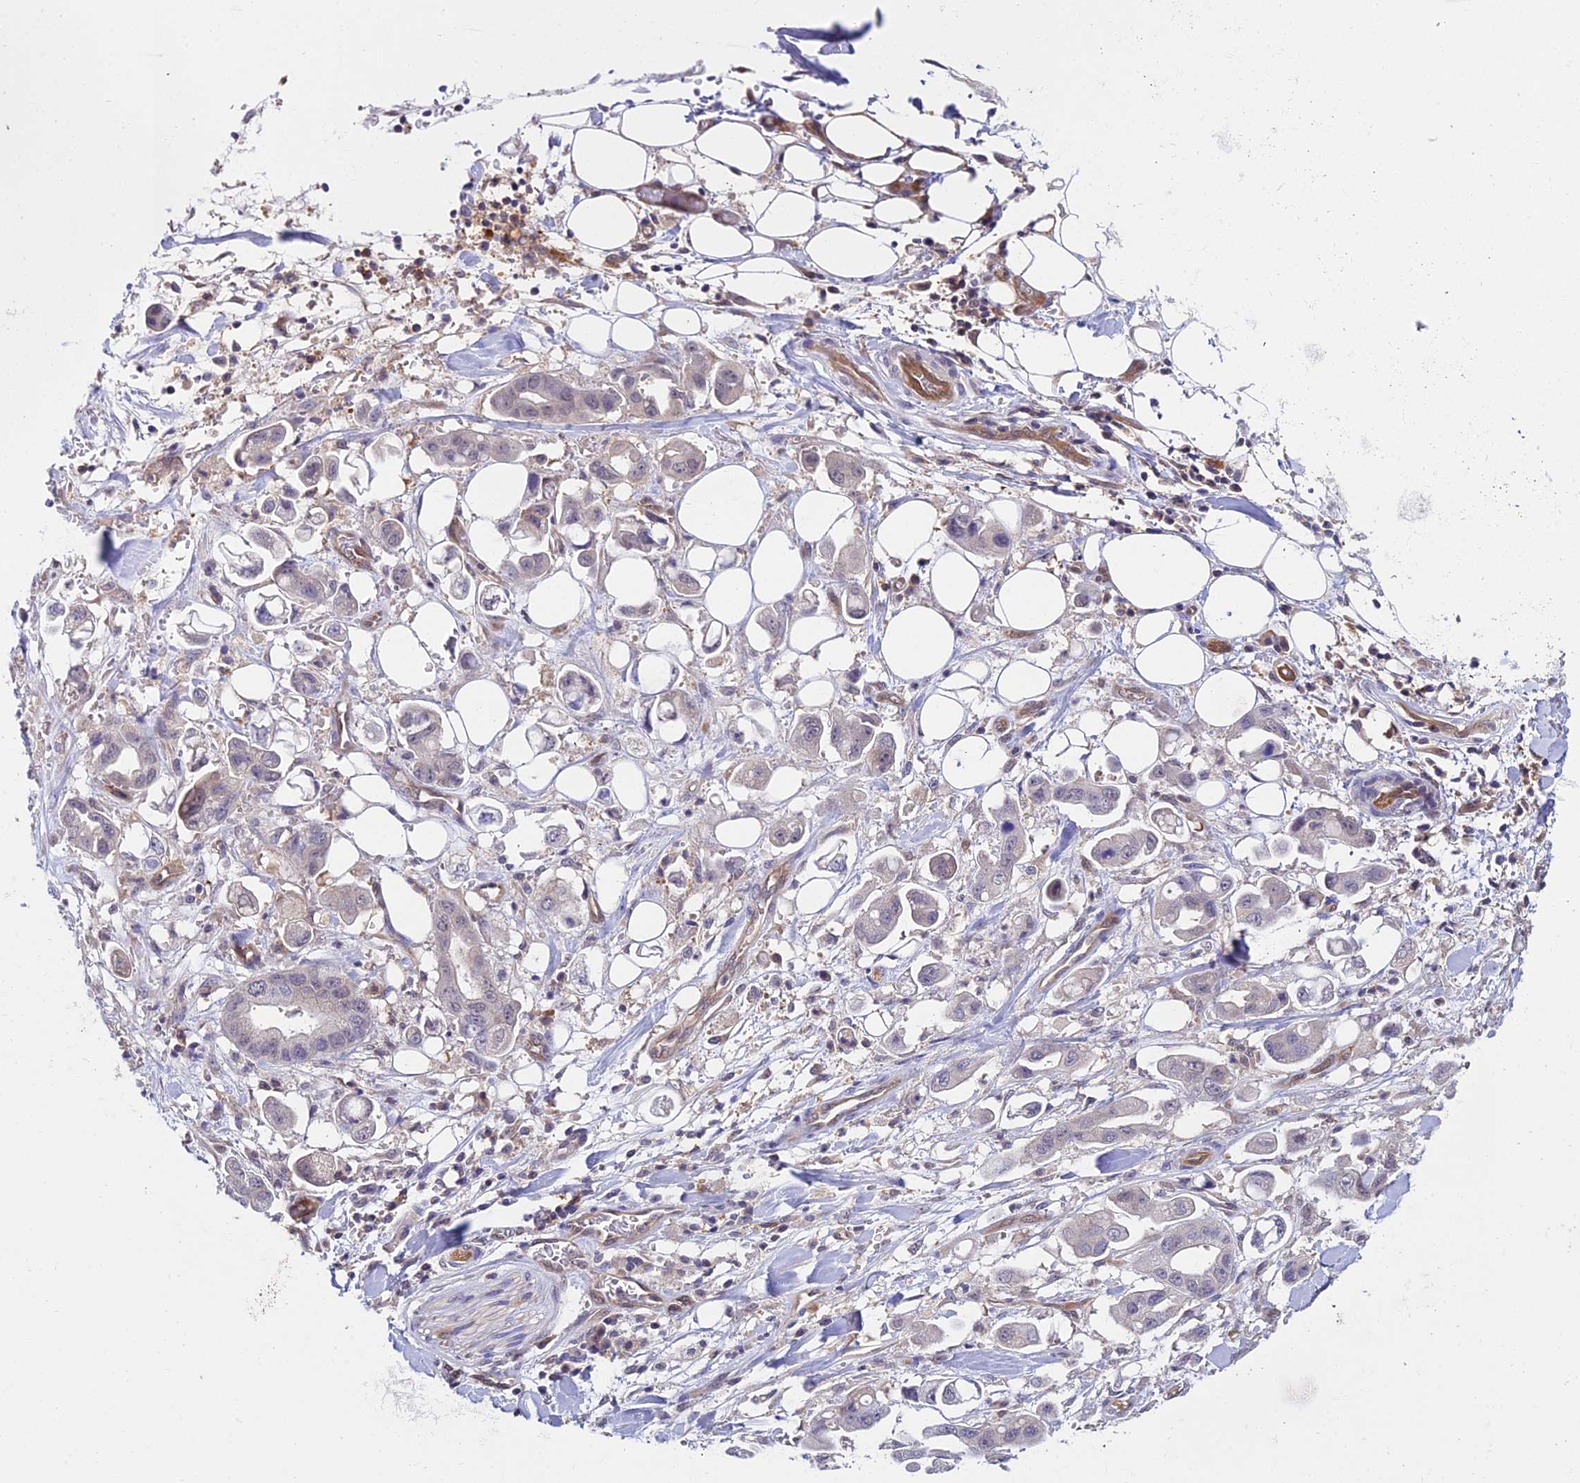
{"staining": {"intensity": "negative", "quantity": "none", "location": "none"}, "tissue": "stomach cancer", "cell_type": "Tumor cells", "image_type": "cancer", "snomed": [{"axis": "morphology", "description": "Adenocarcinoma, NOS"}, {"axis": "topography", "description": "Stomach"}], "caption": "High magnification brightfield microscopy of stomach cancer stained with DAB (brown) and counterstained with hematoxylin (blue): tumor cells show no significant staining.", "gene": "PPP2R2C", "patient": {"sex": "male", "age": 62}}